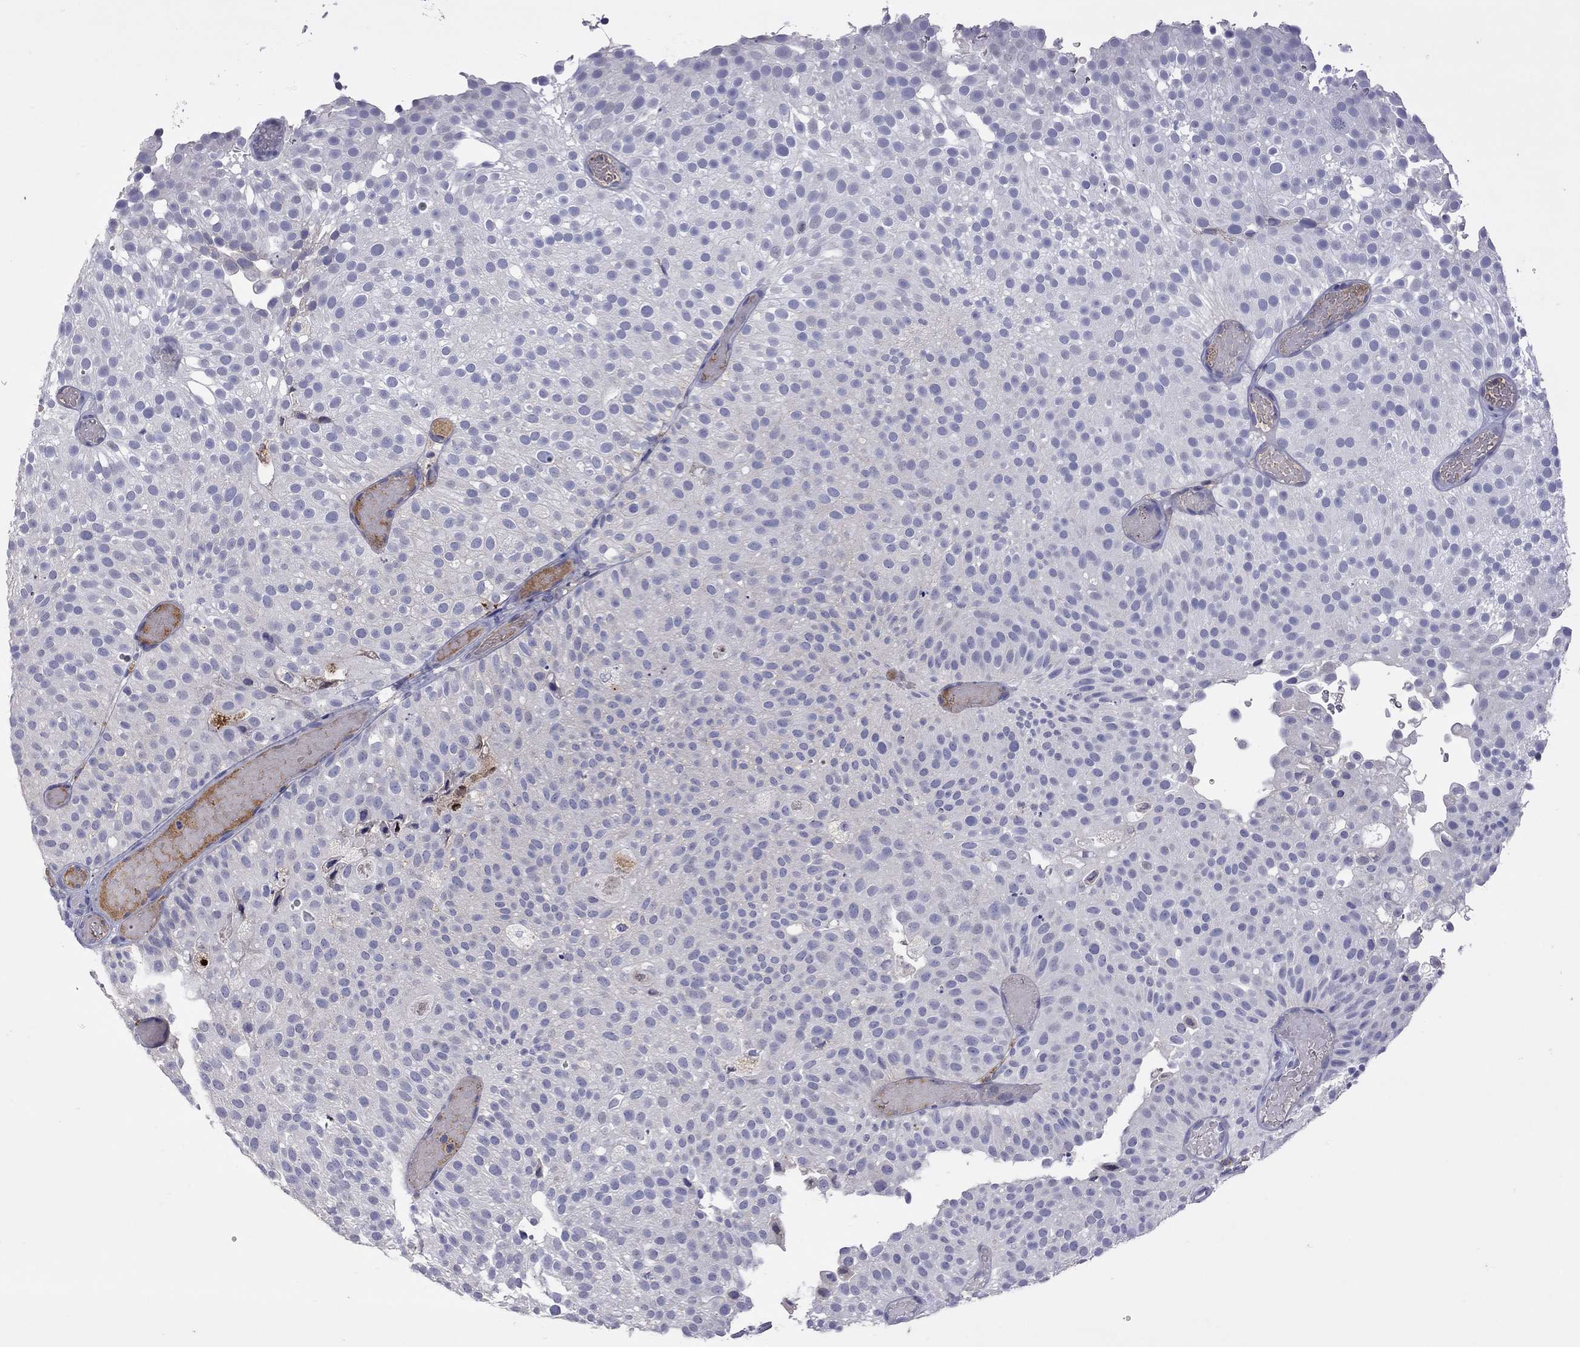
{"staining": {"intensity": "negative", "quantity": "none", "location": "none"}, "tissue": "urothelial cancer", "cell_type": "Tumor cells", "image_type": "cancer", "snomed": [{"axis": "morphology", "description": "Urothelial carcinoma, Low grade"}, {"axis": "topography", "description": "Urinary bladder"}], "caption": "High power microscopy image of an immunohistochemistry (IHC) histopathology image of urothelial cancer, revealing no significant positivity in tumor cells. Nuclei are stained in blue.", "gene": "SERPINA3", "patient": {"sex": "male", "age": 78}}